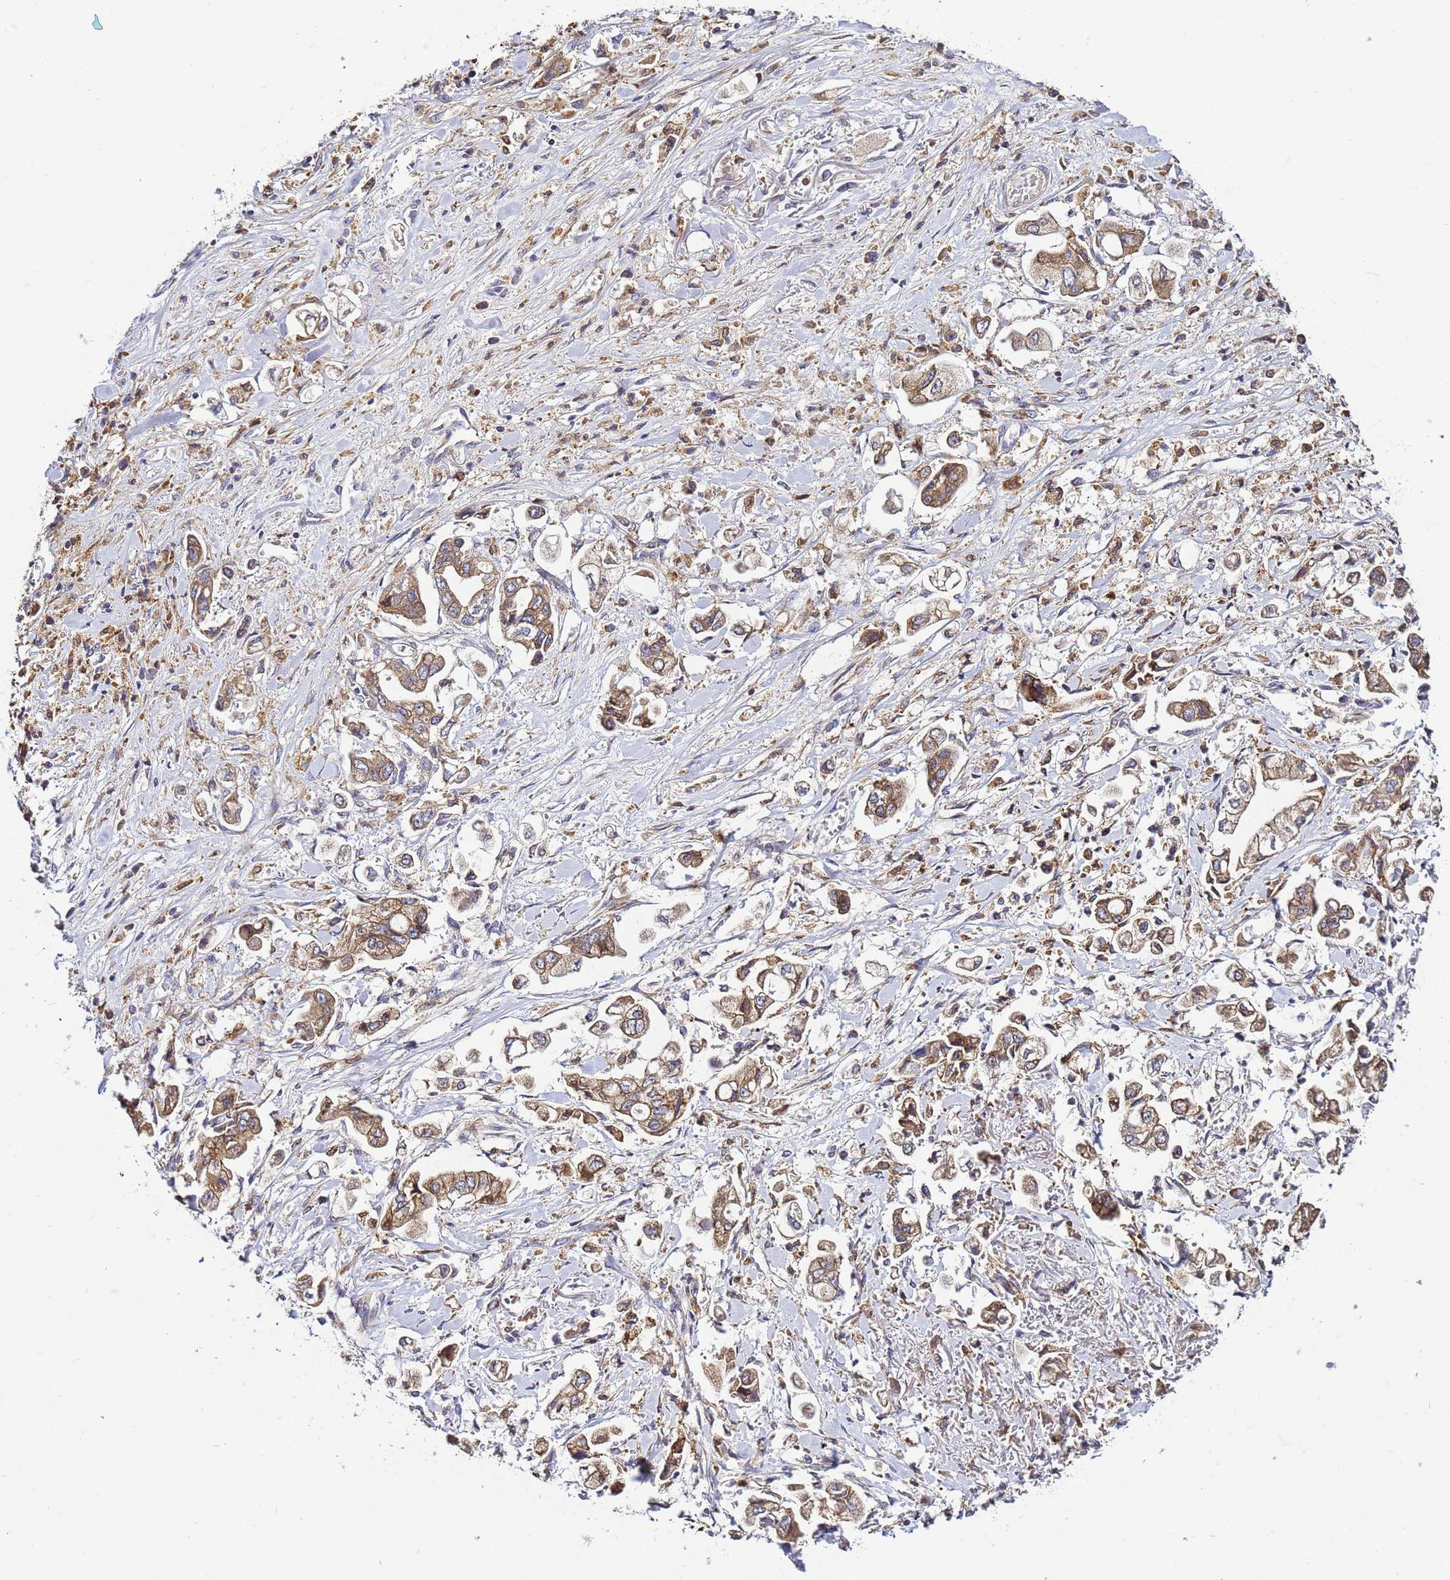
{"staining": {"intensity": "moderate", "quantity": ">75%", "location": "cytoplasmic/membranous"}, "tissue": "stomach cancer", "cell_type": "Tumor cells", "image_type": "cancer", "snomed": [{"axis": "morphology", "description": "Adenocarcinoma, NOS"}, {"axis": "topography", "description": "Stomach"}], "caption": "Stomach cancer was stained to show a protein in brown. There is medium levels of moderate cytoplasmic/membranous positivity in about >75% of tumor cells. Nuclei are stained in blue.", "gene": "ADPGK", "patient": {"sex": "male", "age": 62}}